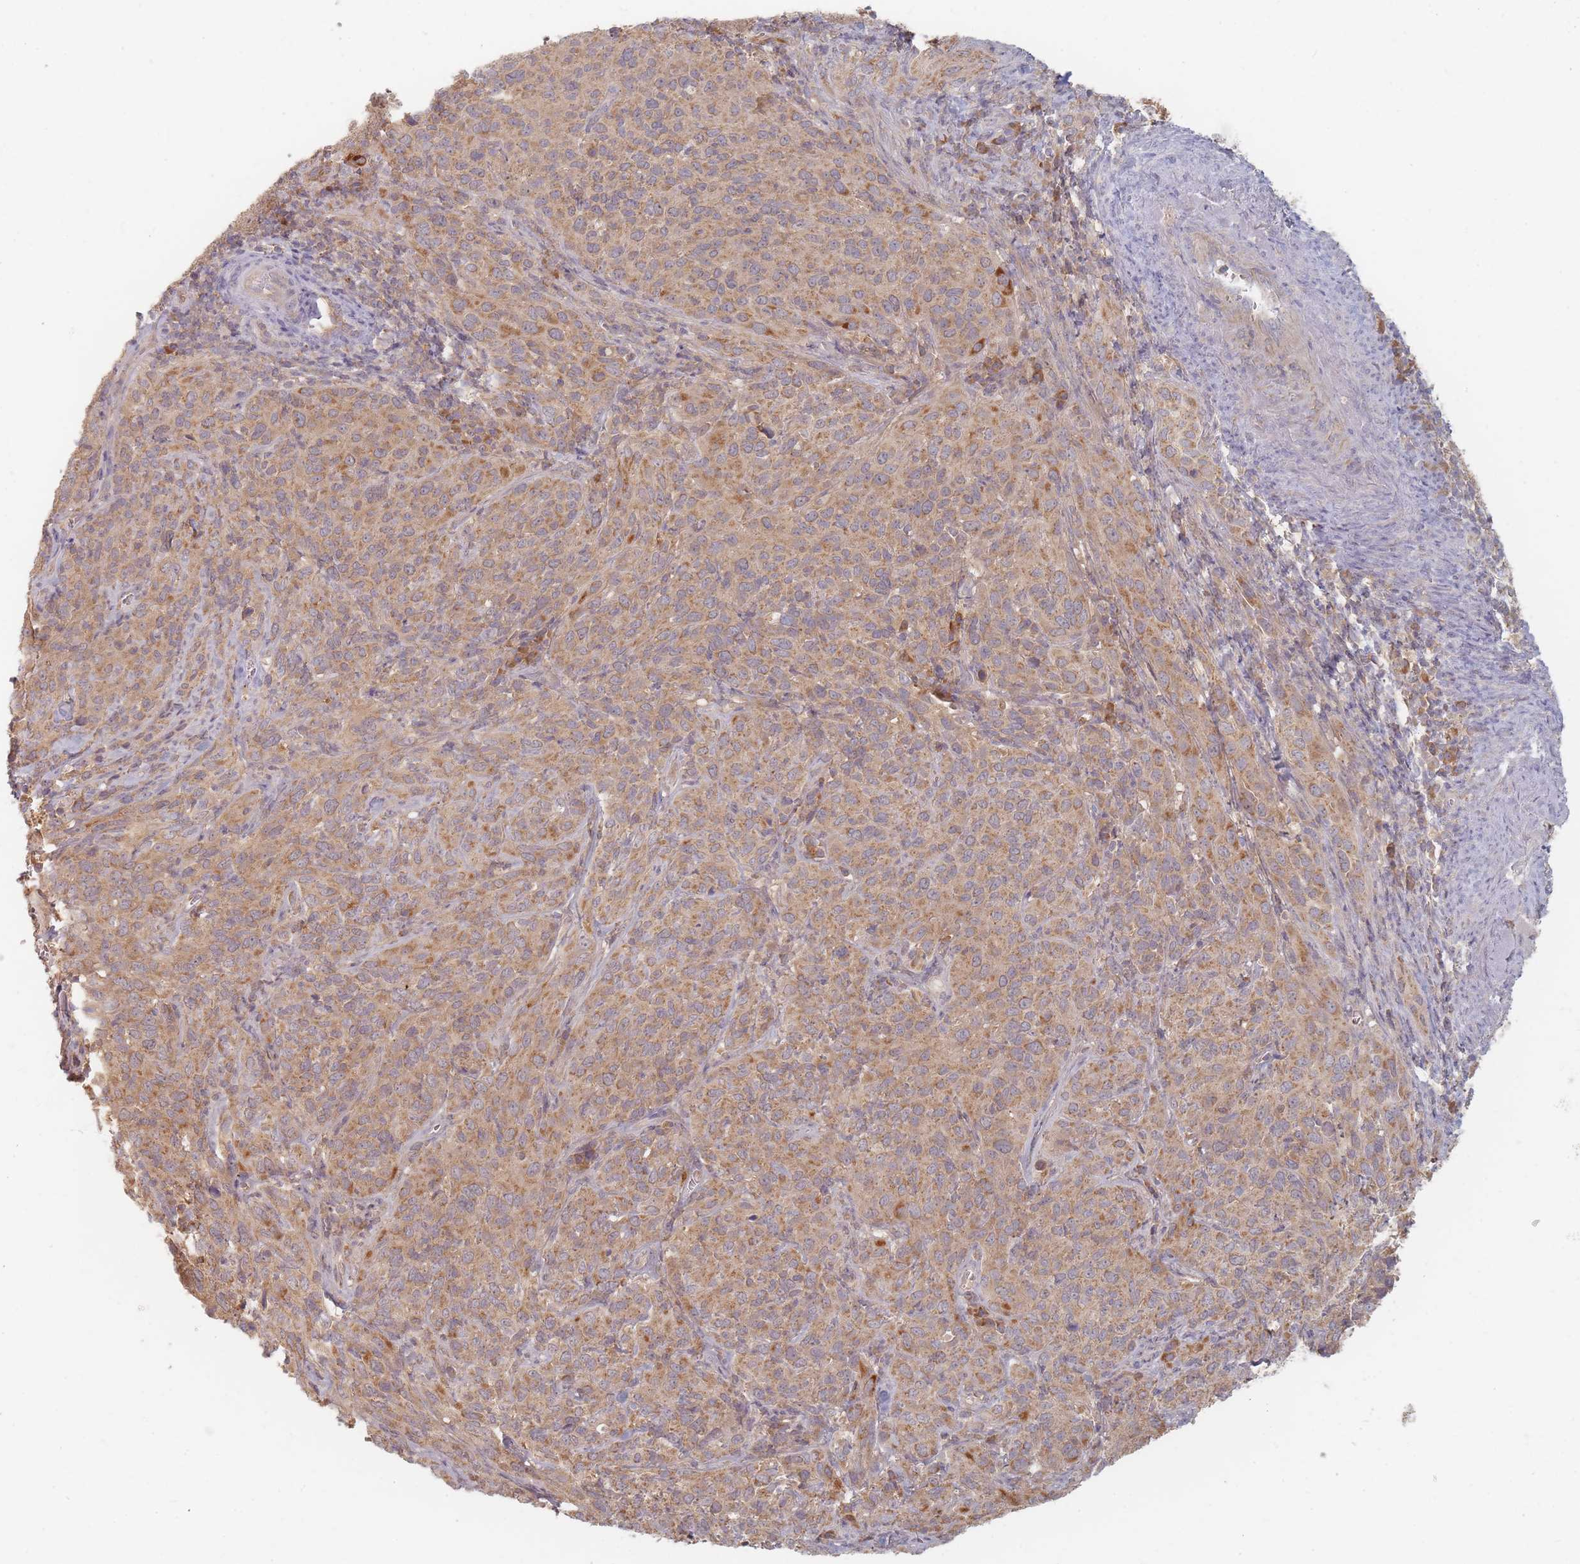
{"staining": {"intensity": "moderate", "quantity": ">75%", "location": "cytoplasmic/membranous"}, "tissue": "cervical cancer", "cell_type": "Tumor cells", "image_type": "cancer", "snomed": [{"axis": "morphology", "description": "Squamous cell carcinoma, NOS"}, {"axis": "topography", "description": "Cervix"}], "caption": "Immunohistochemical staining of human cervical squamous cell carcinoma displays moderate cytoplasmic/membranous protein expression in approximately >75% of tumor cells.", "gene": "SLC35F3", "patient": {"sex": "female", "age": 51}}